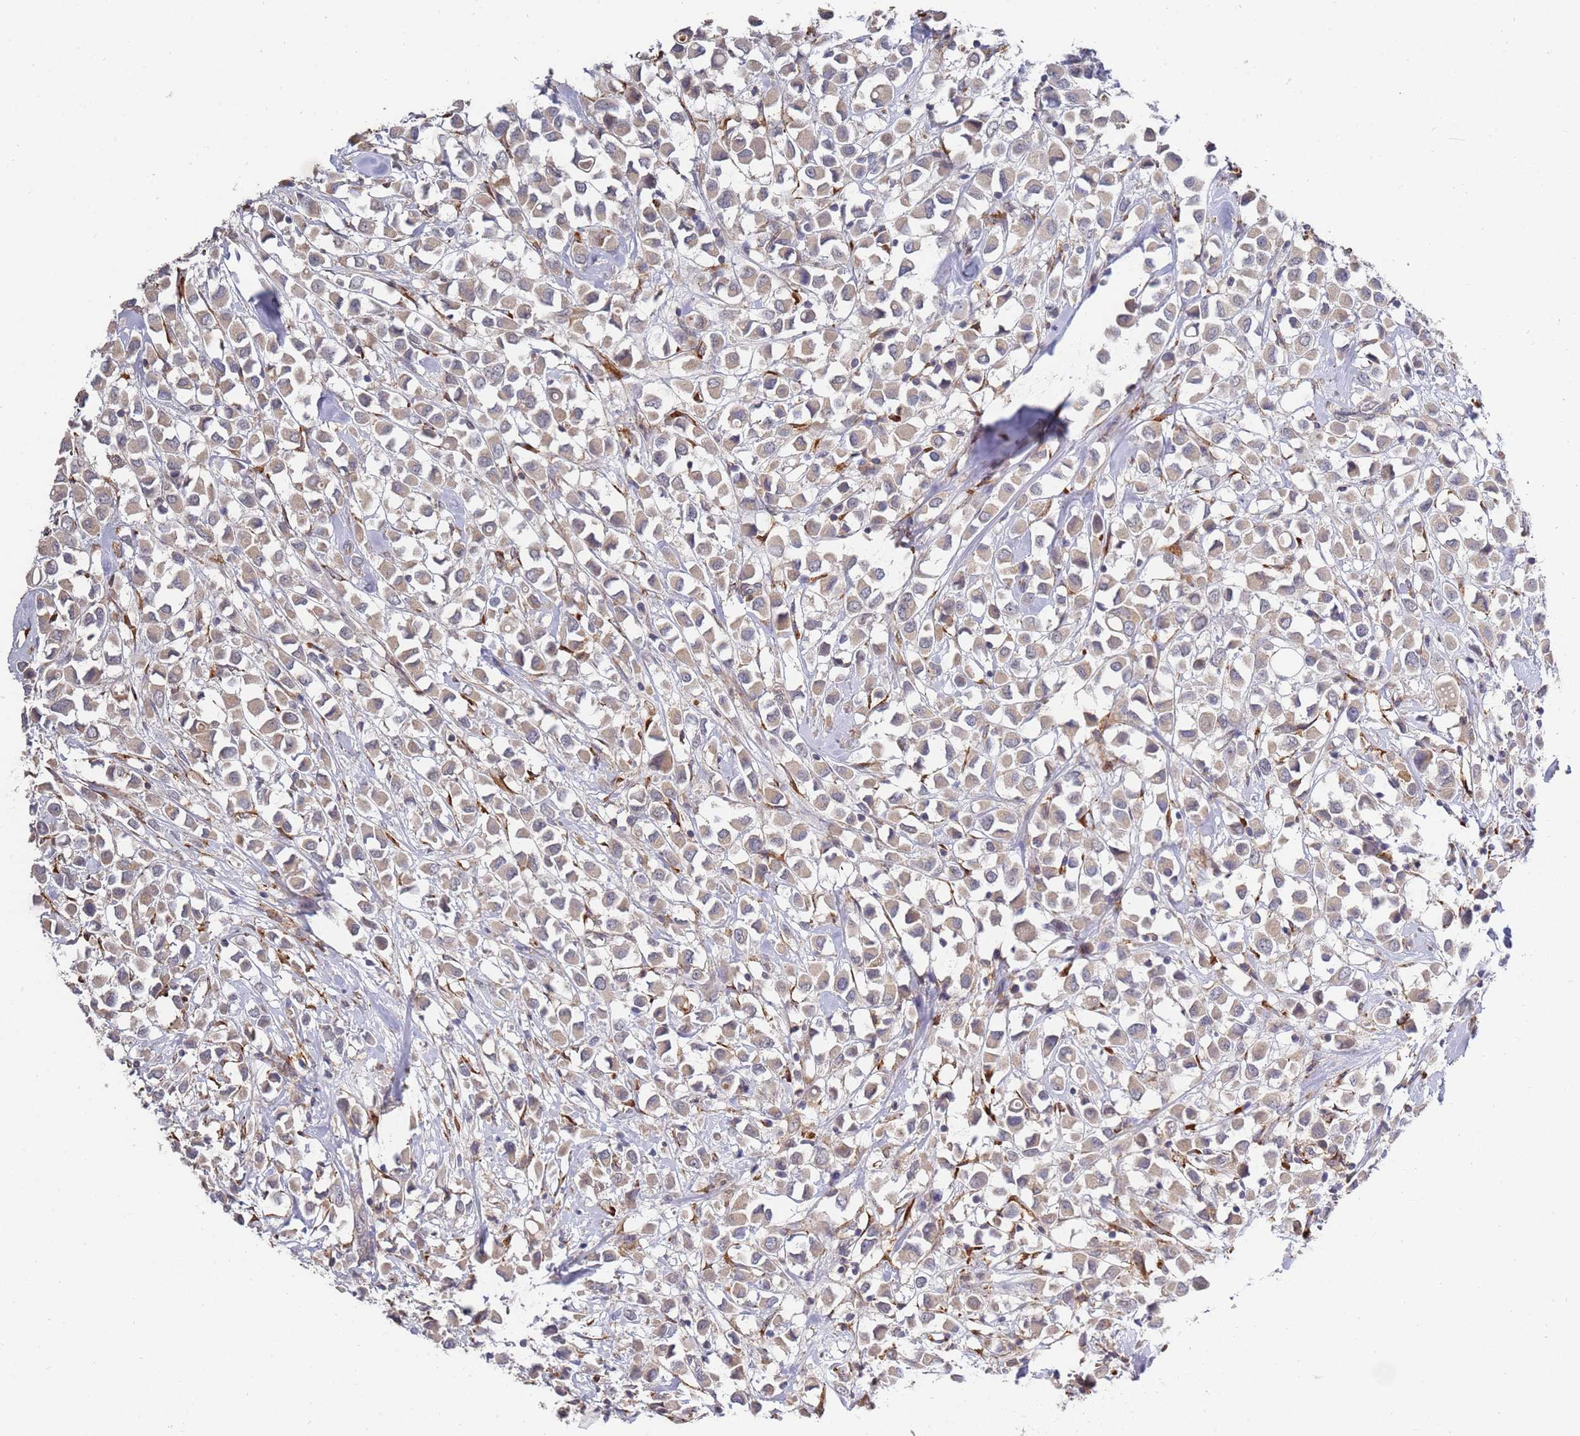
{"staining": {"intensity": "weak", "quantity": ">75%", "location": "cytoplasmic/membranous"}, "tissue": "breast cancer", "cell_type": "Tumor cells", "image_type": "cancer", "snomed": [{"axis": "morphology", "description": "Duct carcinoma"}, {"axis": "topography", "description": "Breast"}], "caption": "Protein staining of breast intraductal carcinoma tissue shows weak cytoplasmic/membranous staining in approximately >75% of tumor cells. (Stains: DAB (3,3'-diaminobenzidine) in brown, nuclei in blue, Microscopy: brightfield microscopy at high magnification).", "gene": "VRK2", "patient": {"sex": "female", "age": 61}}